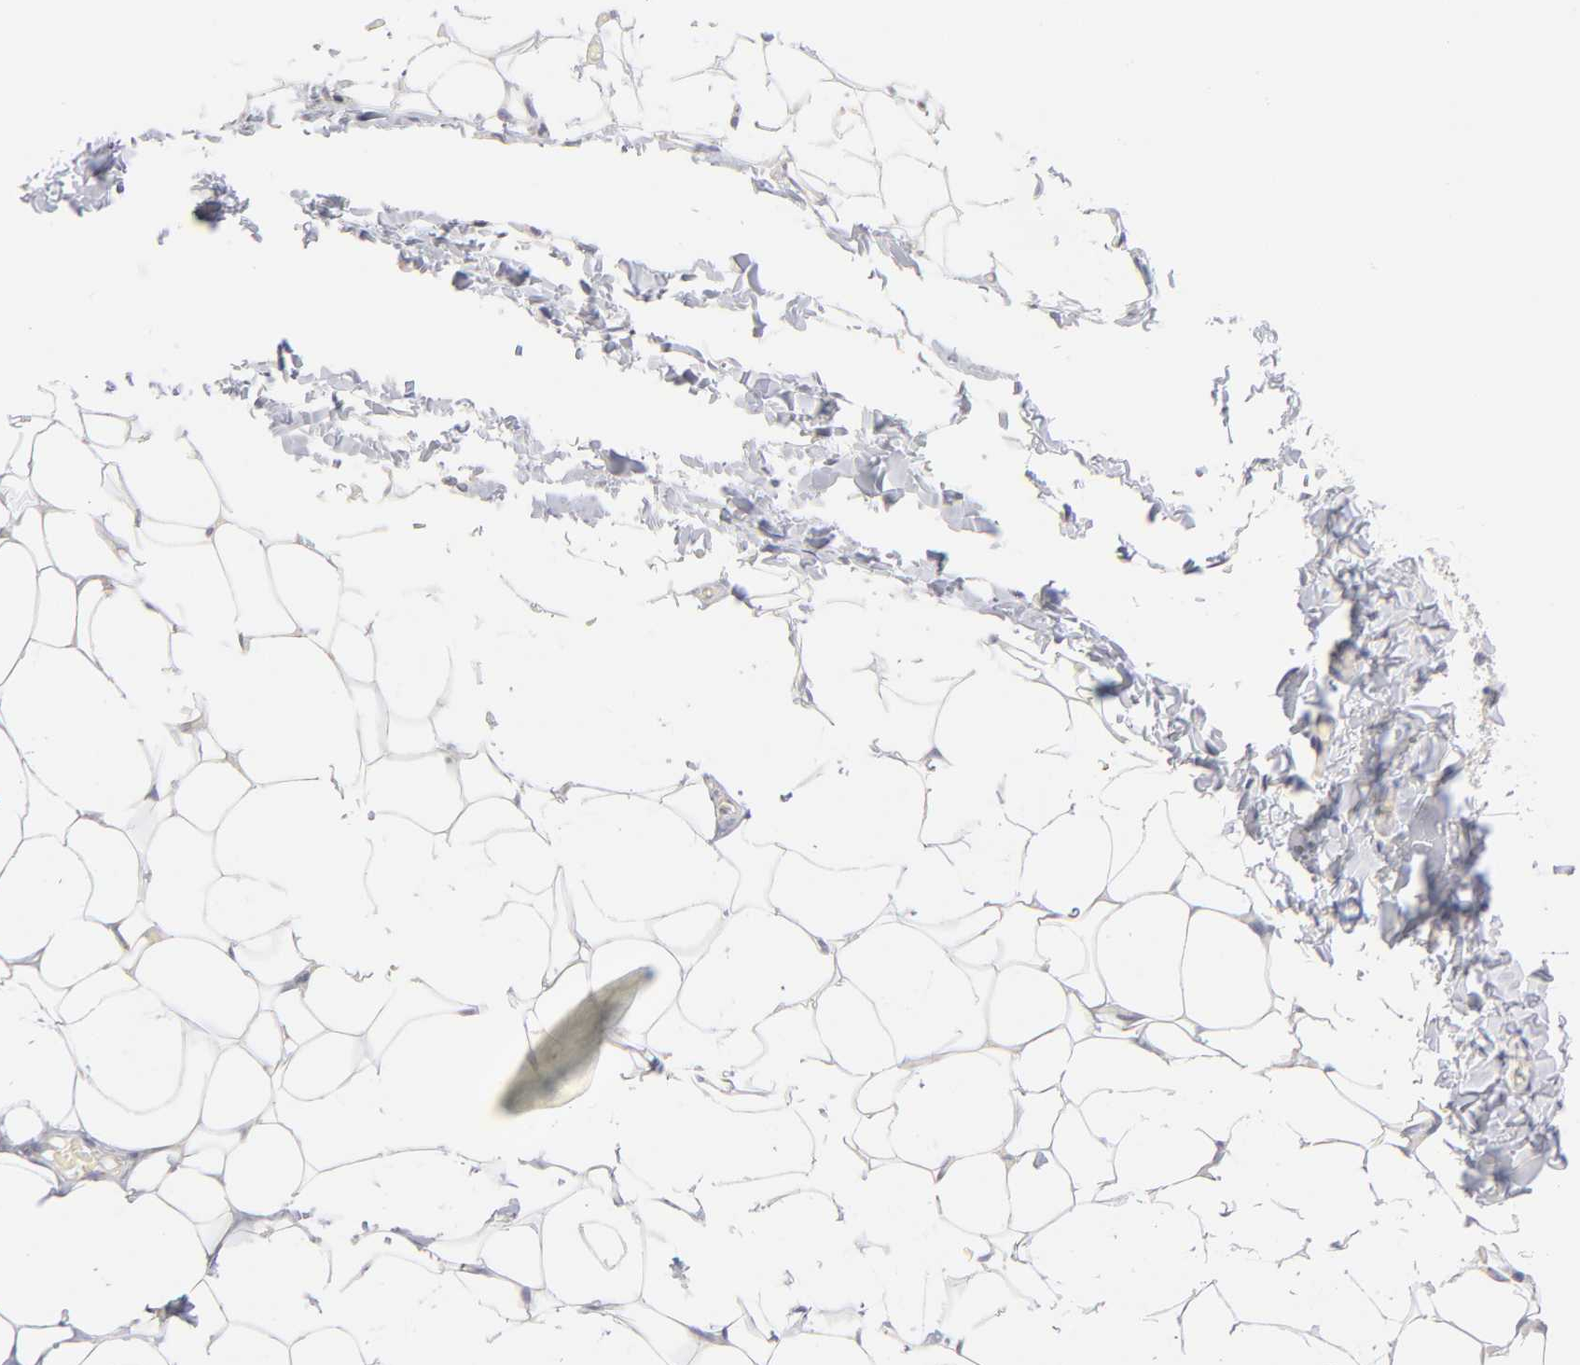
{"staining": {"intensity": "negative", "quantity": "none", "location": "none"}, "tissue": "adipose tissue", "cell_type": "Adipocytes", "image_type": "normal", "snomed": [{"axis": "morphology", "description": "Normal tissue, NOS"}, {"axis": "topography", "description": "Soft tissue"}], "caption": "IHC image of benign adipose tissue: adipose tissue stained with DAB (3,3'-diaminobenzidine) reveals no significant protein expression in adipocytes.", "gene": "TIMM8A", "patient": {"sex": "male", "age": 26}}